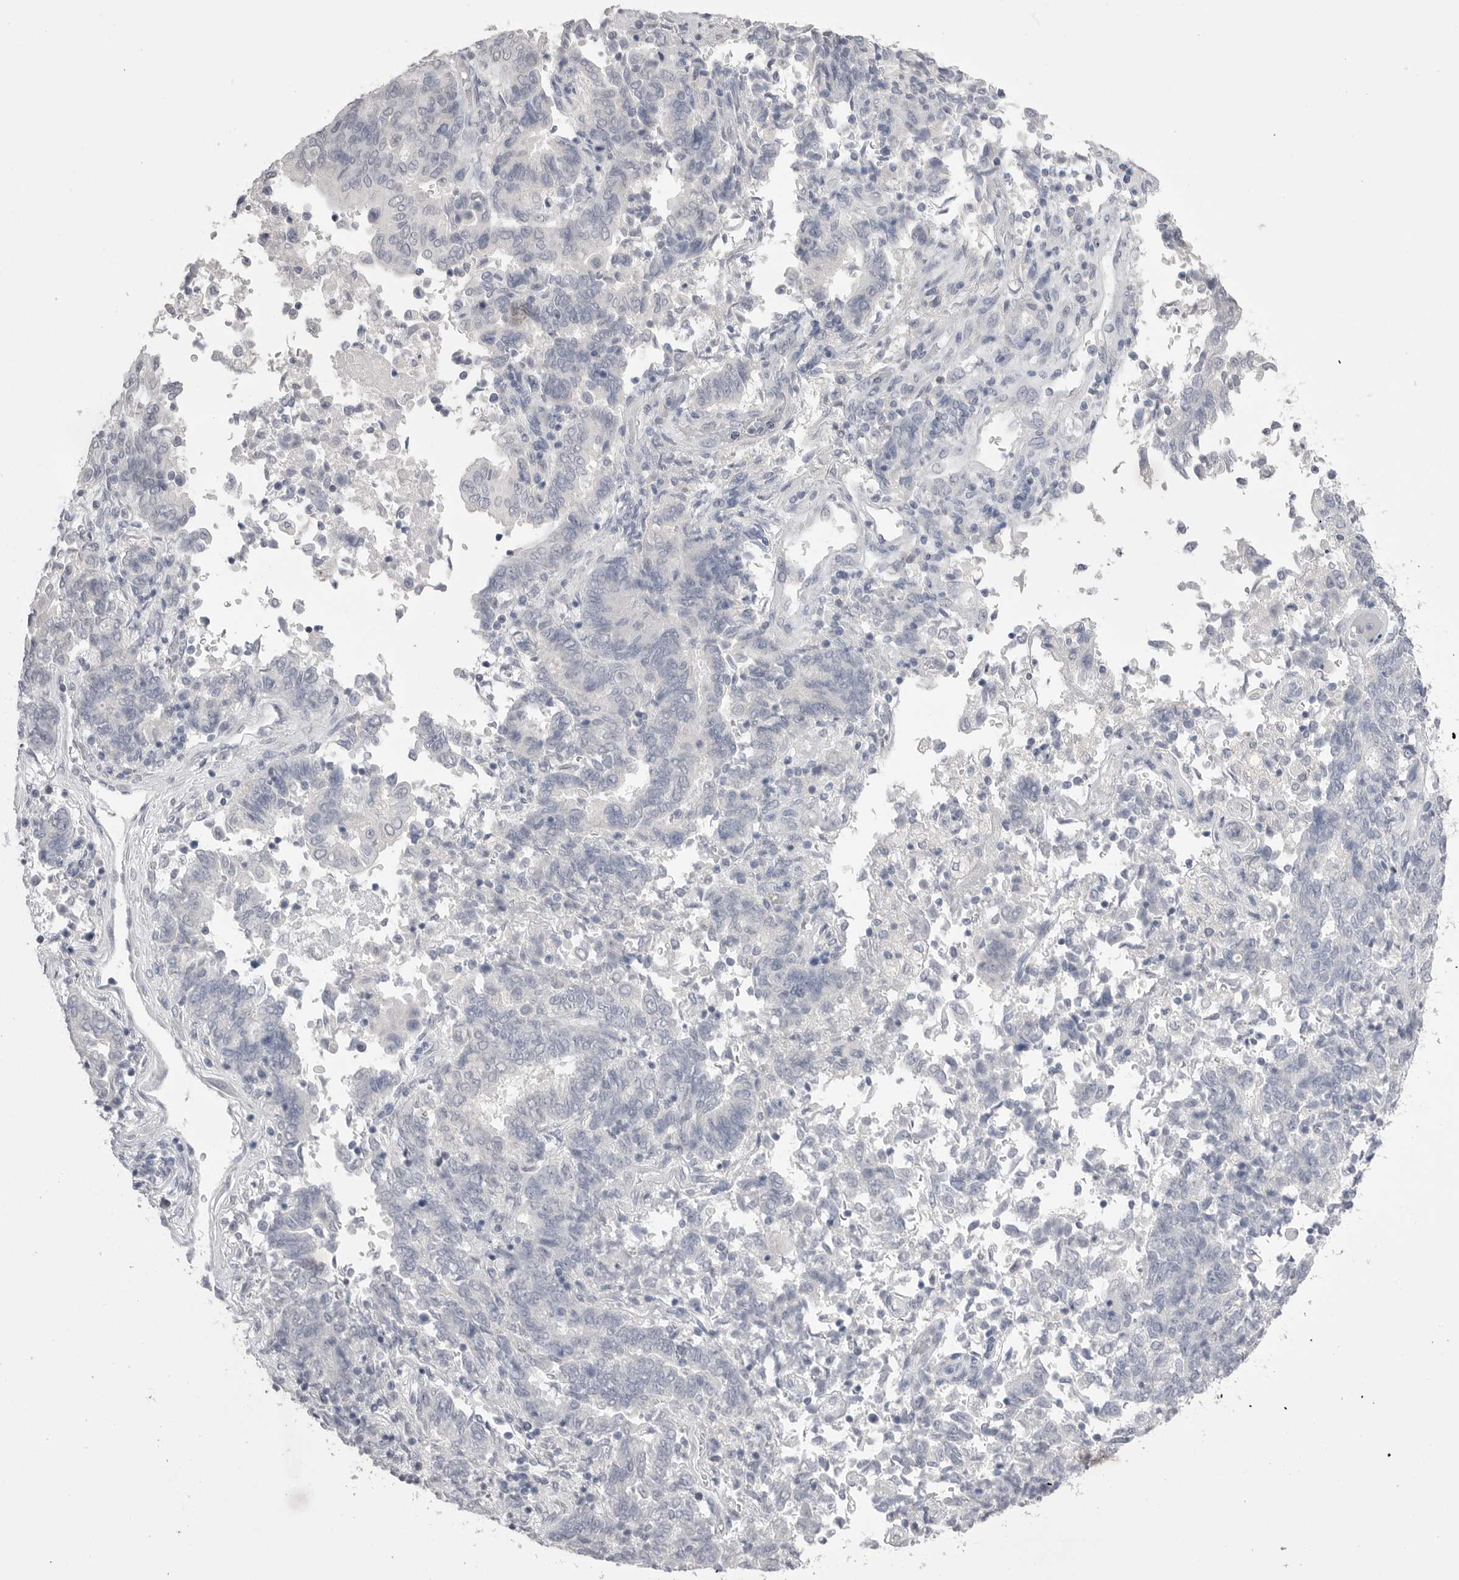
{"staining": {"intensity": "negative", "quantity": "none", "location": "none"}, "tissue": "endometrial cancer", "cell_type": "Tumor cells", "image_type": "cancer", "snomed": [{"axis": "morphology", "description": "Adenocarcinoma, NOS"}, {"axis": "topography", "description": "Endometrium"}], "caption": "Endometrial adenocarcinoma stained for a protein using immunohistochemistry exhibits no expression tumor cells.", "gene": "CPB1", "patient": {"sex": "female", "age": 80}}